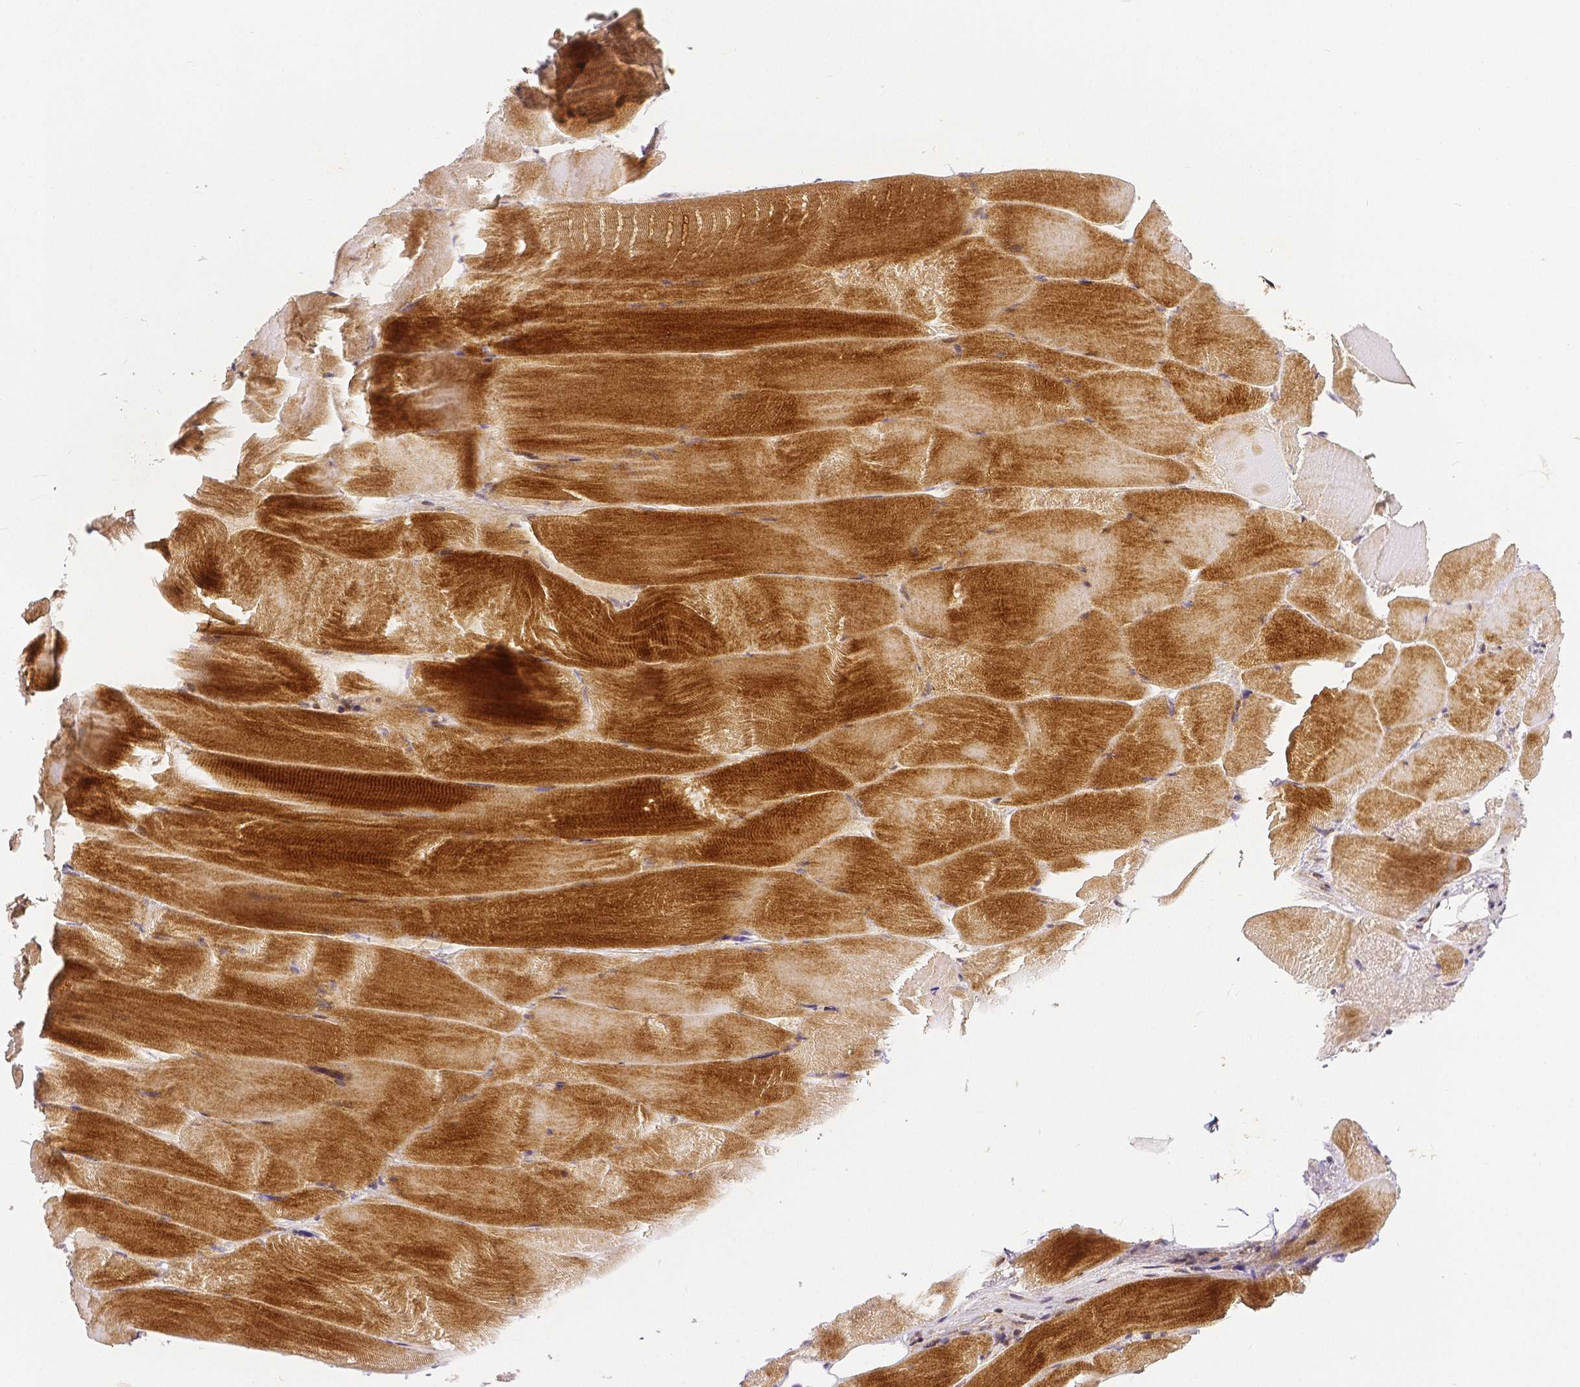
{"staining": {"intensity": "strong", "quantity": "25%-75%", "location": "cytoplasmic/membranous"}, "tissue": "skeletal muscle", "cell_type": "Myocytes", "image_type": "normal", "snomed": [{"axis": "morphology", "description": "Normal tissue, NOS"}, {"axis": "topography", "description": "Skeletal muscle"}], "caption": "Myocytes exhibit strong cytoplasmic/membranous staining in about 25%-75% of cells in unremarkable skeletal muscle.", "gene": "RHOT1", "patient": {"sex": "female", "age": 64}}